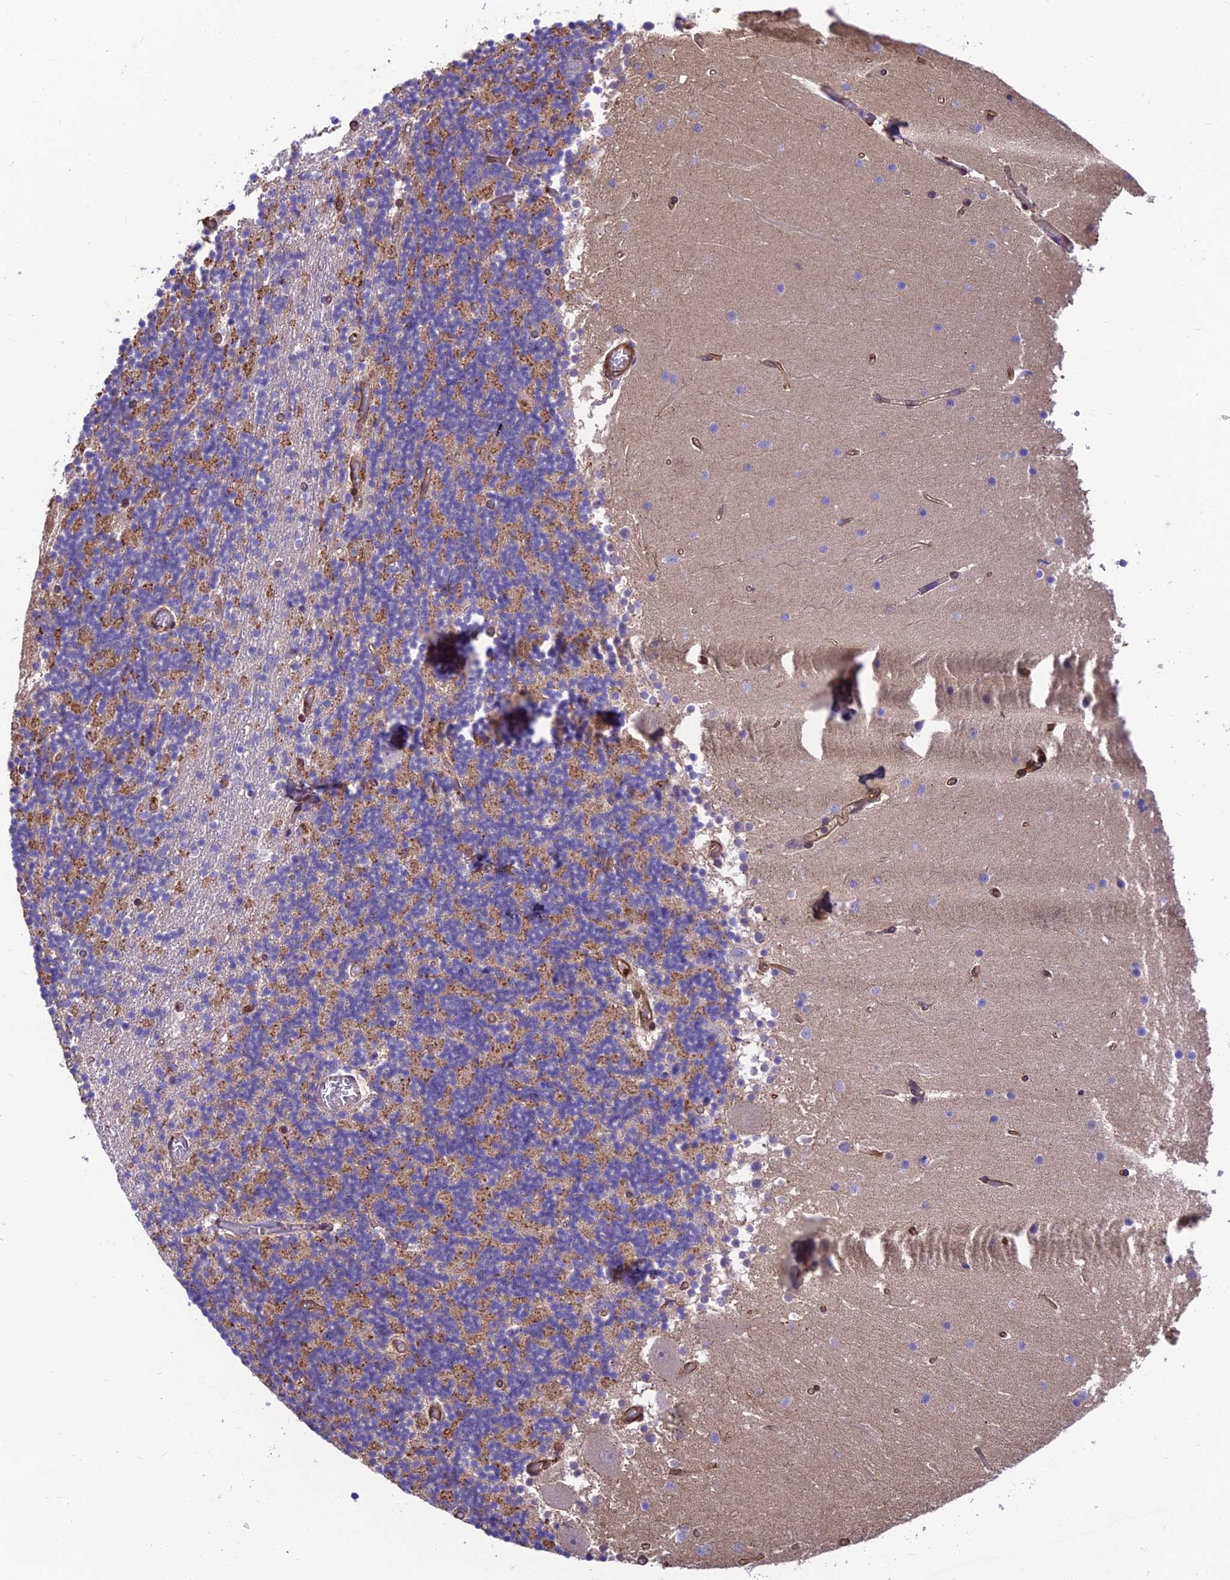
{"staining": {"intensity": "moderate", "quantity": "25%-75%", "location": "cytoplasmic/membranous"}, "tissue": "cerebellum", "cell_type": "Cells in granular layer", "image_type": "normal", "snomed": [{"axis": "morphology", "description": "Normal tissue, NOS"}, {"axis": "topography", "description": "Cerebellum"}], "caption": "A brown stain highlights moderate cytoplasmic/membranous staining of a protein in cells in granular layer of unremarkable cerebellum.", "gene": "RTN4RL1", "patient": {"sex": "female", "age": 28}}